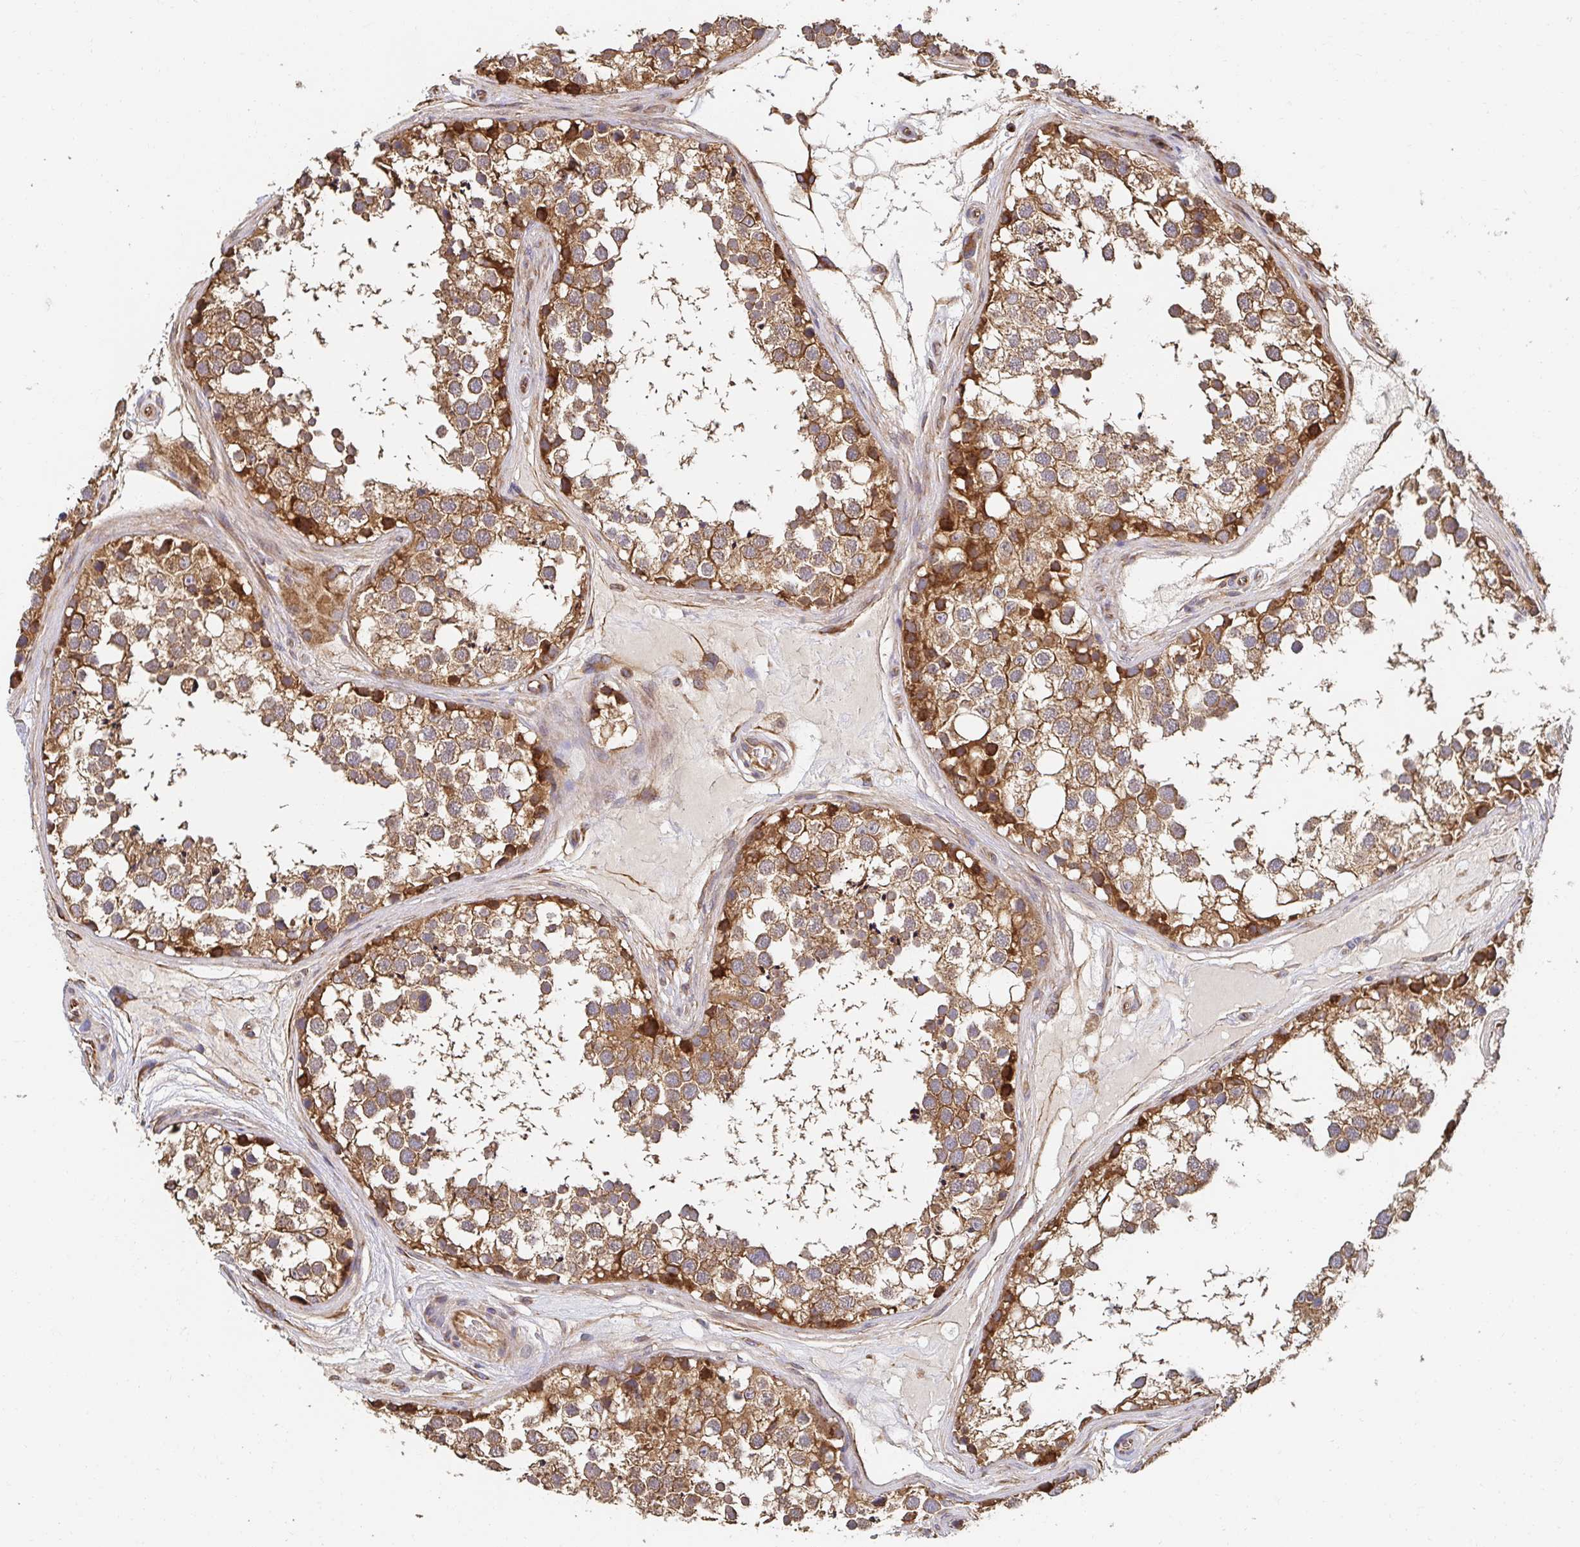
{"staining": {"intensity": "moderate", "quantity": ">75%", "location": "cytoplasmic/membranous"}, "tissue": "testis", "cell_type": "Cells in seminiferous ducts", "image_type": "normal", "snomed": [{"axis": "morphology", "description": "Normal tissue, NOS"}, {"axis": "morphology", "description": "Seminoma, NOS"}, {"axis": "topography", "description": "Testis"}], "caption": "Brown immunohistochemical staining in unremarkable human testis demonstrates moderate cytoplasmic/membranous positivity in approximately >75% of cells in seminiferous ducts.", "gene": "APBB1", "patient": {"sex": "male", "age": 65}}